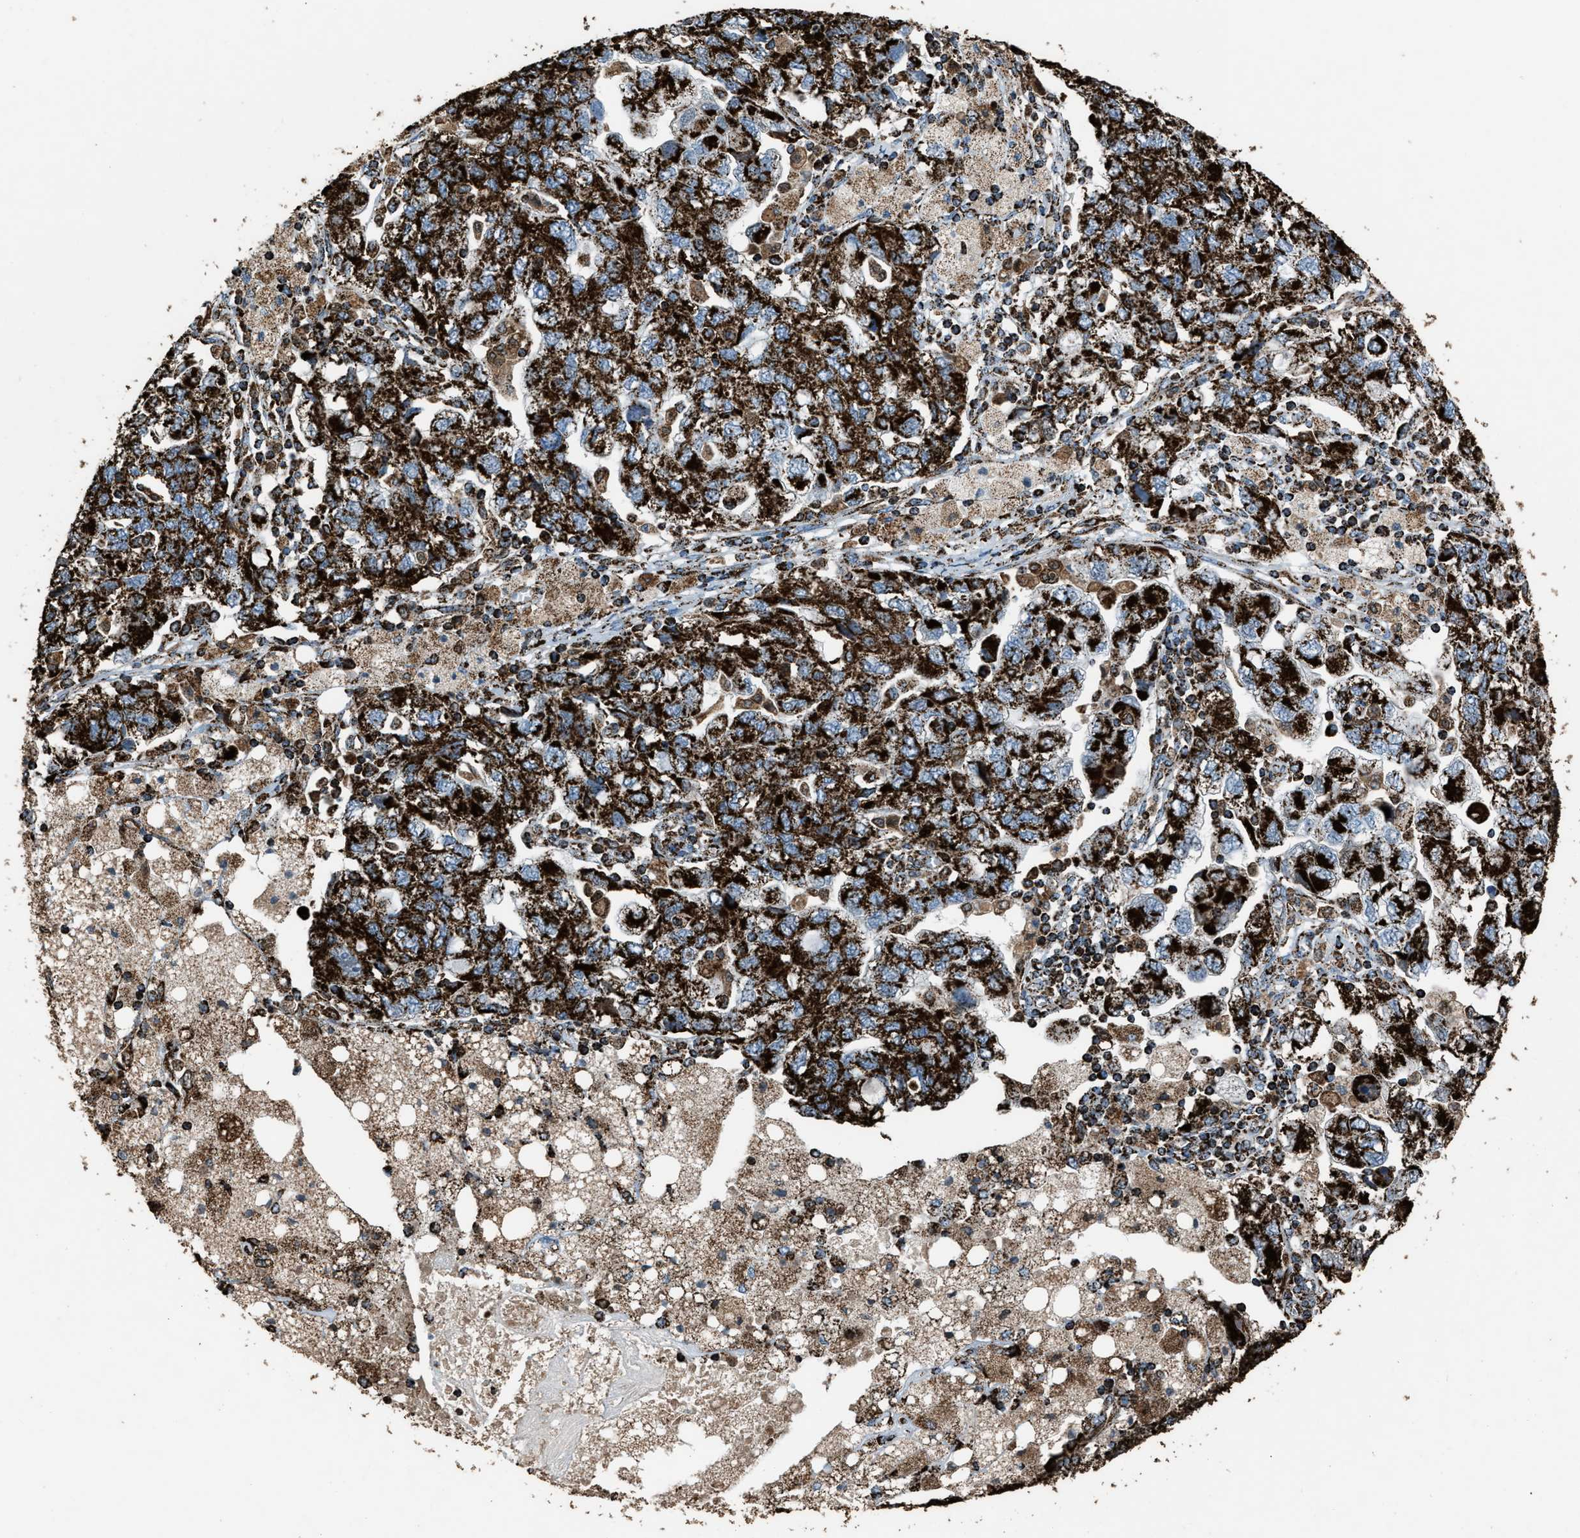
{"staining": {"intensity": "strong", "quantity": ">75%", "location": "cytoplasmic/membranous"}, "tissue": "ovarian cancer", "cell_type": "Tumor cells", "image_type": "cancer", "snomed": [{"axis": "morphology", "description": "Carcinoma, NOS"}, {"axis": "morphology", "description": "Cystadenocarcinoma, serous, NOS"}, {"axis": "topography", "description": "Ovary"}], "caption": "Carcinoma (ovarian) tissue shows strong cytoplasmic/membranous expression in about >75% of tumor cells", "gene": "MDH2", "patient": {"sex": "female", "age": 69}}